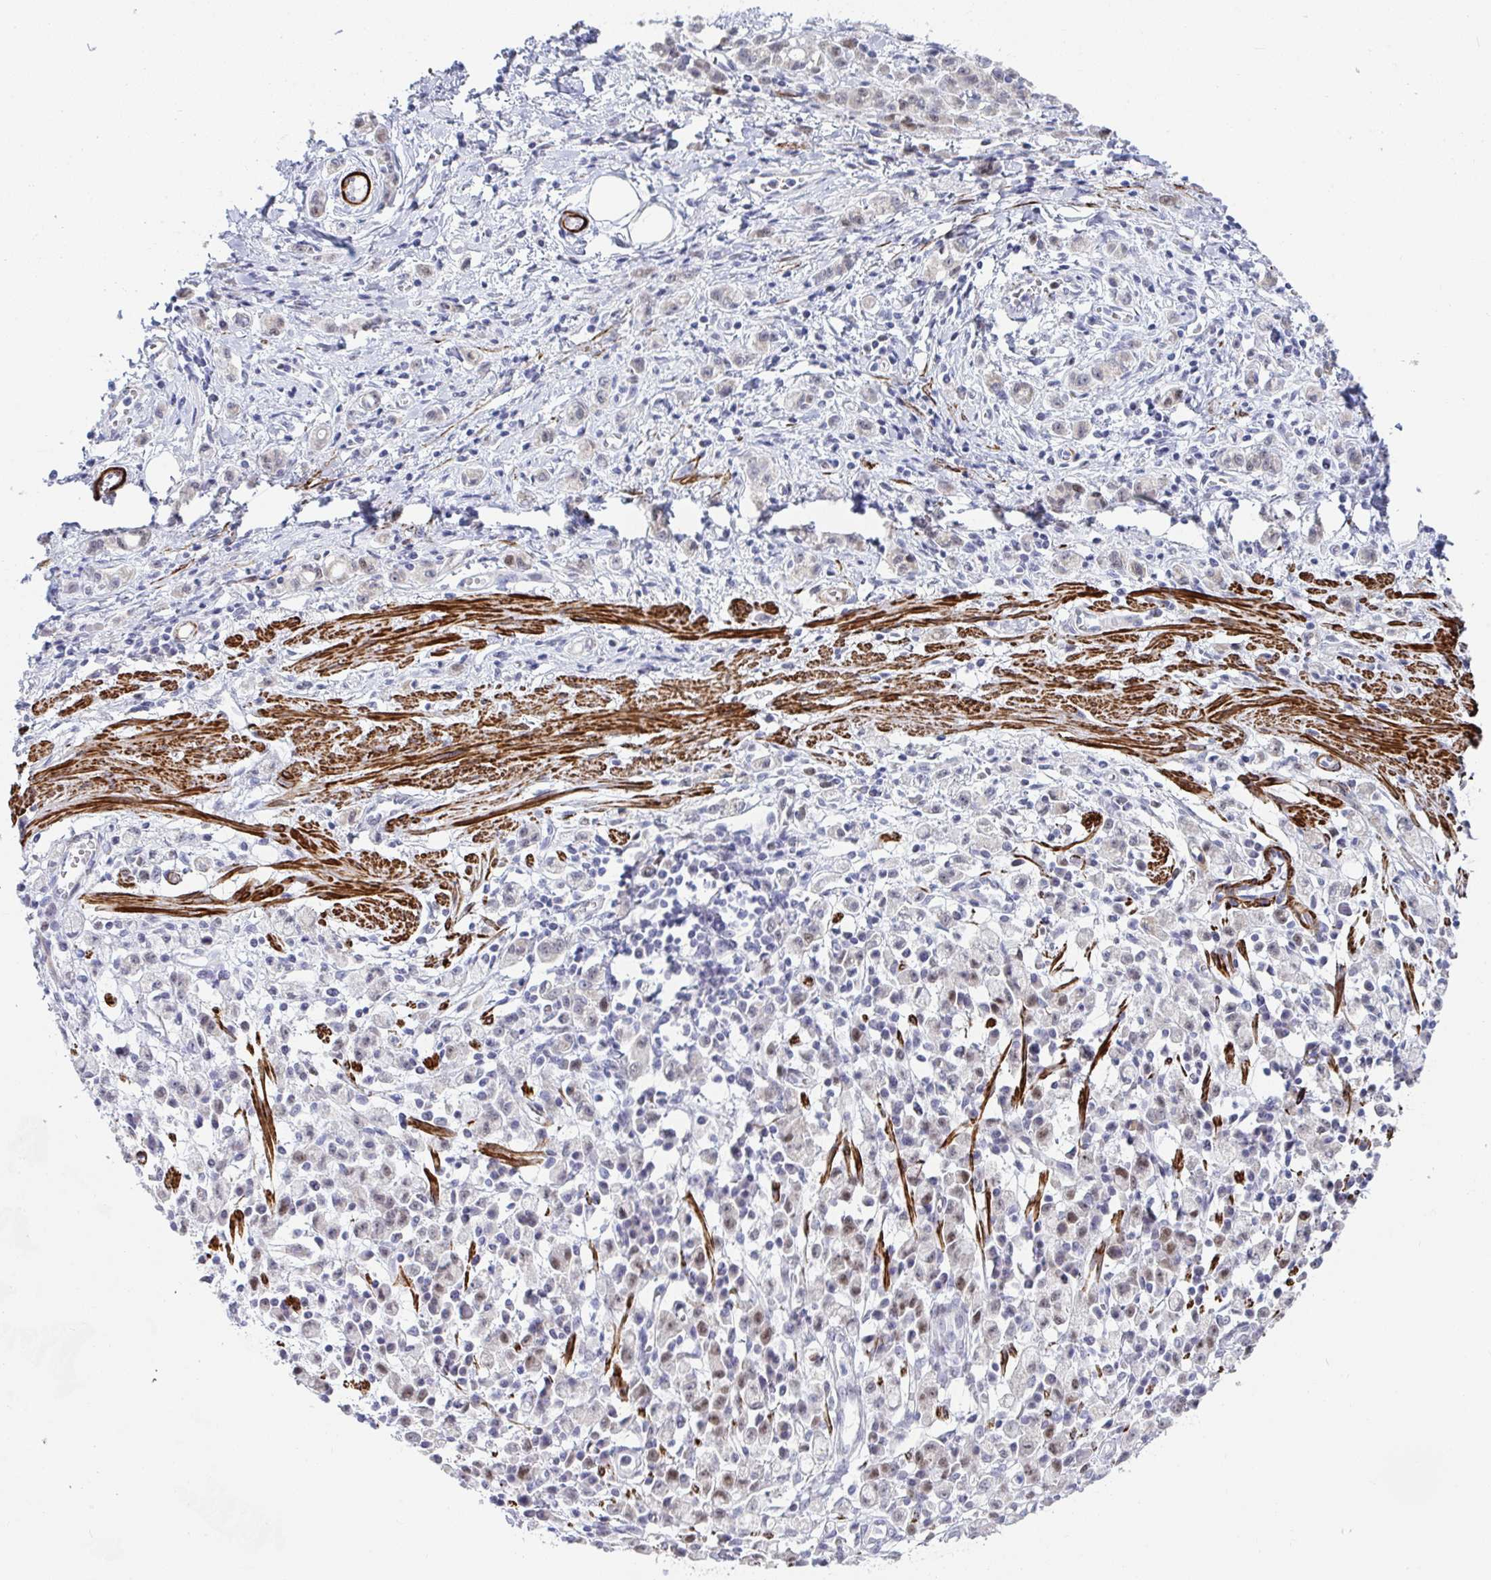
{"staining": {"intensity": "weak", "quantity": "<25%", "location": "nuclear"}, "tissue": "stomach cancer", "cell_type": "Tumor cells", "image_type": "cancer", "snomed": [{"axis": "morphology", "description": "Adenocarcinoma, NOS"}, {"axis": "topography", "description": "Stomach"}], "caption": "The immunohistochemistry (IHC) photomicrograph has no significant positivity in tumor cells of stomach cancer tissue.", "gene": "GINS2", "patient": {"sex": "male", "age": 77}}